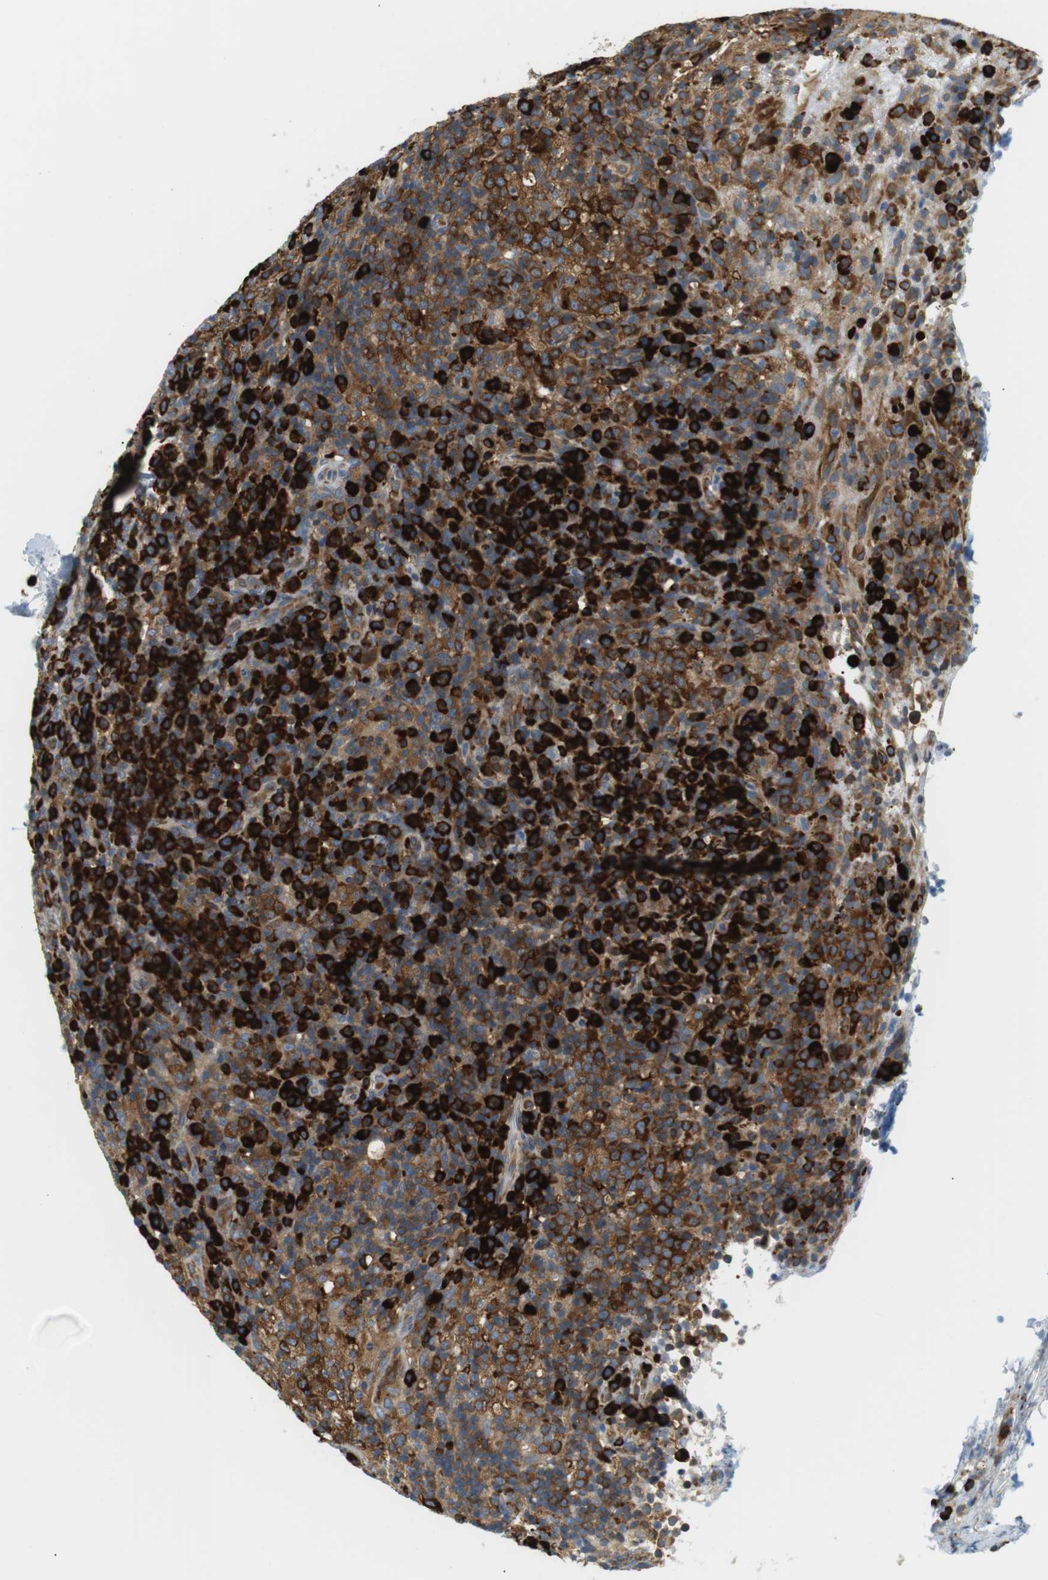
{"staining": {"intensity": "strong", "quantity": ">75%", "location": "cytoplasmic/membranous"}, "tissue": "lymphoma", "cell_type": "Tumor cells", "image_type": "cancer", "snomed": [{"axis": "morphology", "description": "Malignant lymphoma, non-Hodgkin's type, High grade"}, {"axis": "topography", "description": "Lymph node"}], "caption": "Lymphoma tissue displays strong cytoplasmic/membranous positivity in about >75% of tumor cells (DAB (3,3'-diaminobenzidine) IHC with brightfield microscopy, high magnification).", "gene": "TMEM200A", "patient": {"sex": "female", "age": 76}}